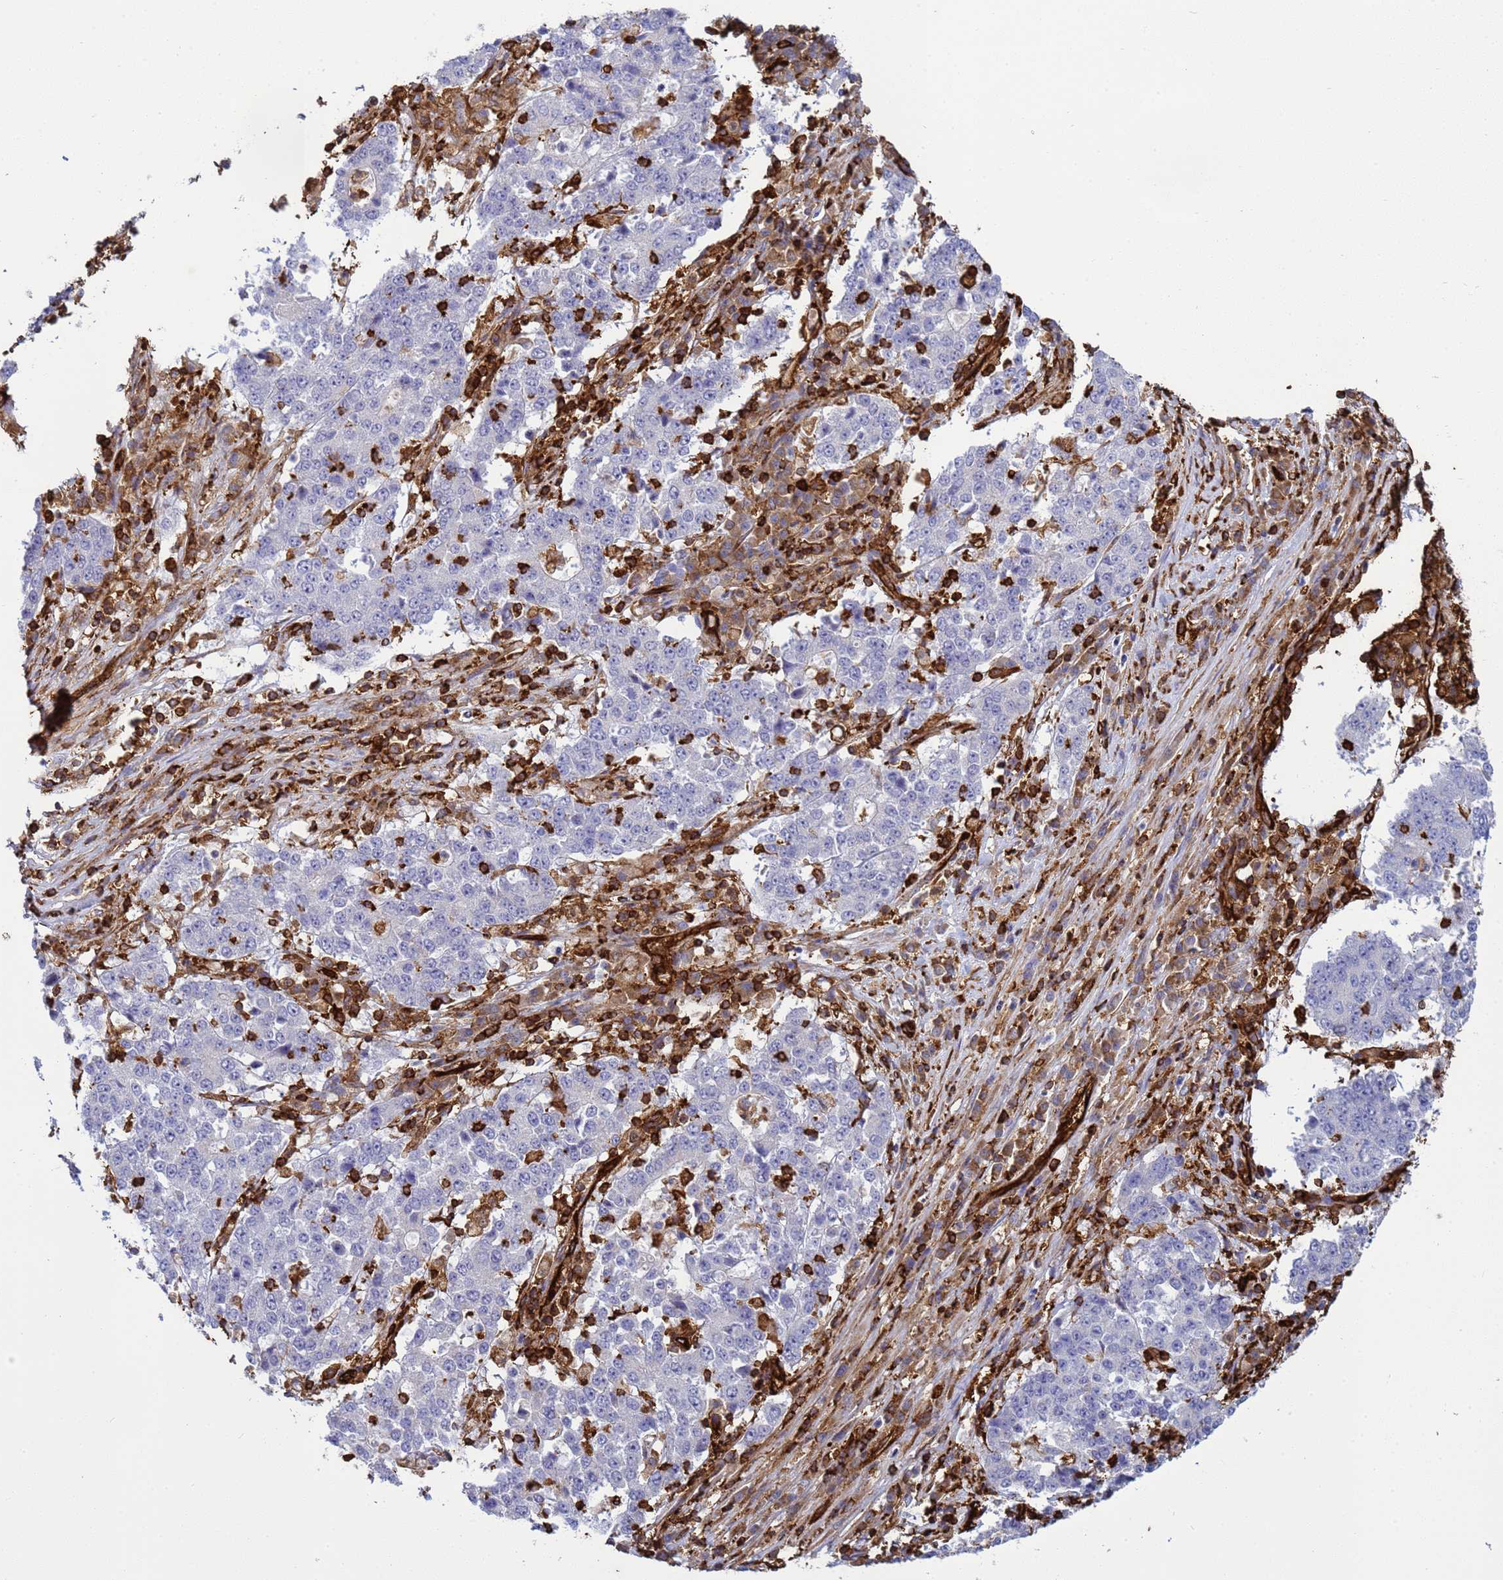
{"staining": {"intensity": "negative", "quantity": "none", "location": "none"}, "tissue": "stomach cancer", "cell_type": "Tumor cells", "image_type": "cancer", "snomed": [{"axis": "morphology", "description": "Adenocarcinoma, NOS"}, {"axis": "topography", "description": "Stomach"}], "caption": "There is no significant staining in tumor cells of stomach adenocarcinoma.", "gene": "ZBTB8OS", "patient": {"sex": "male", "age": 59}}